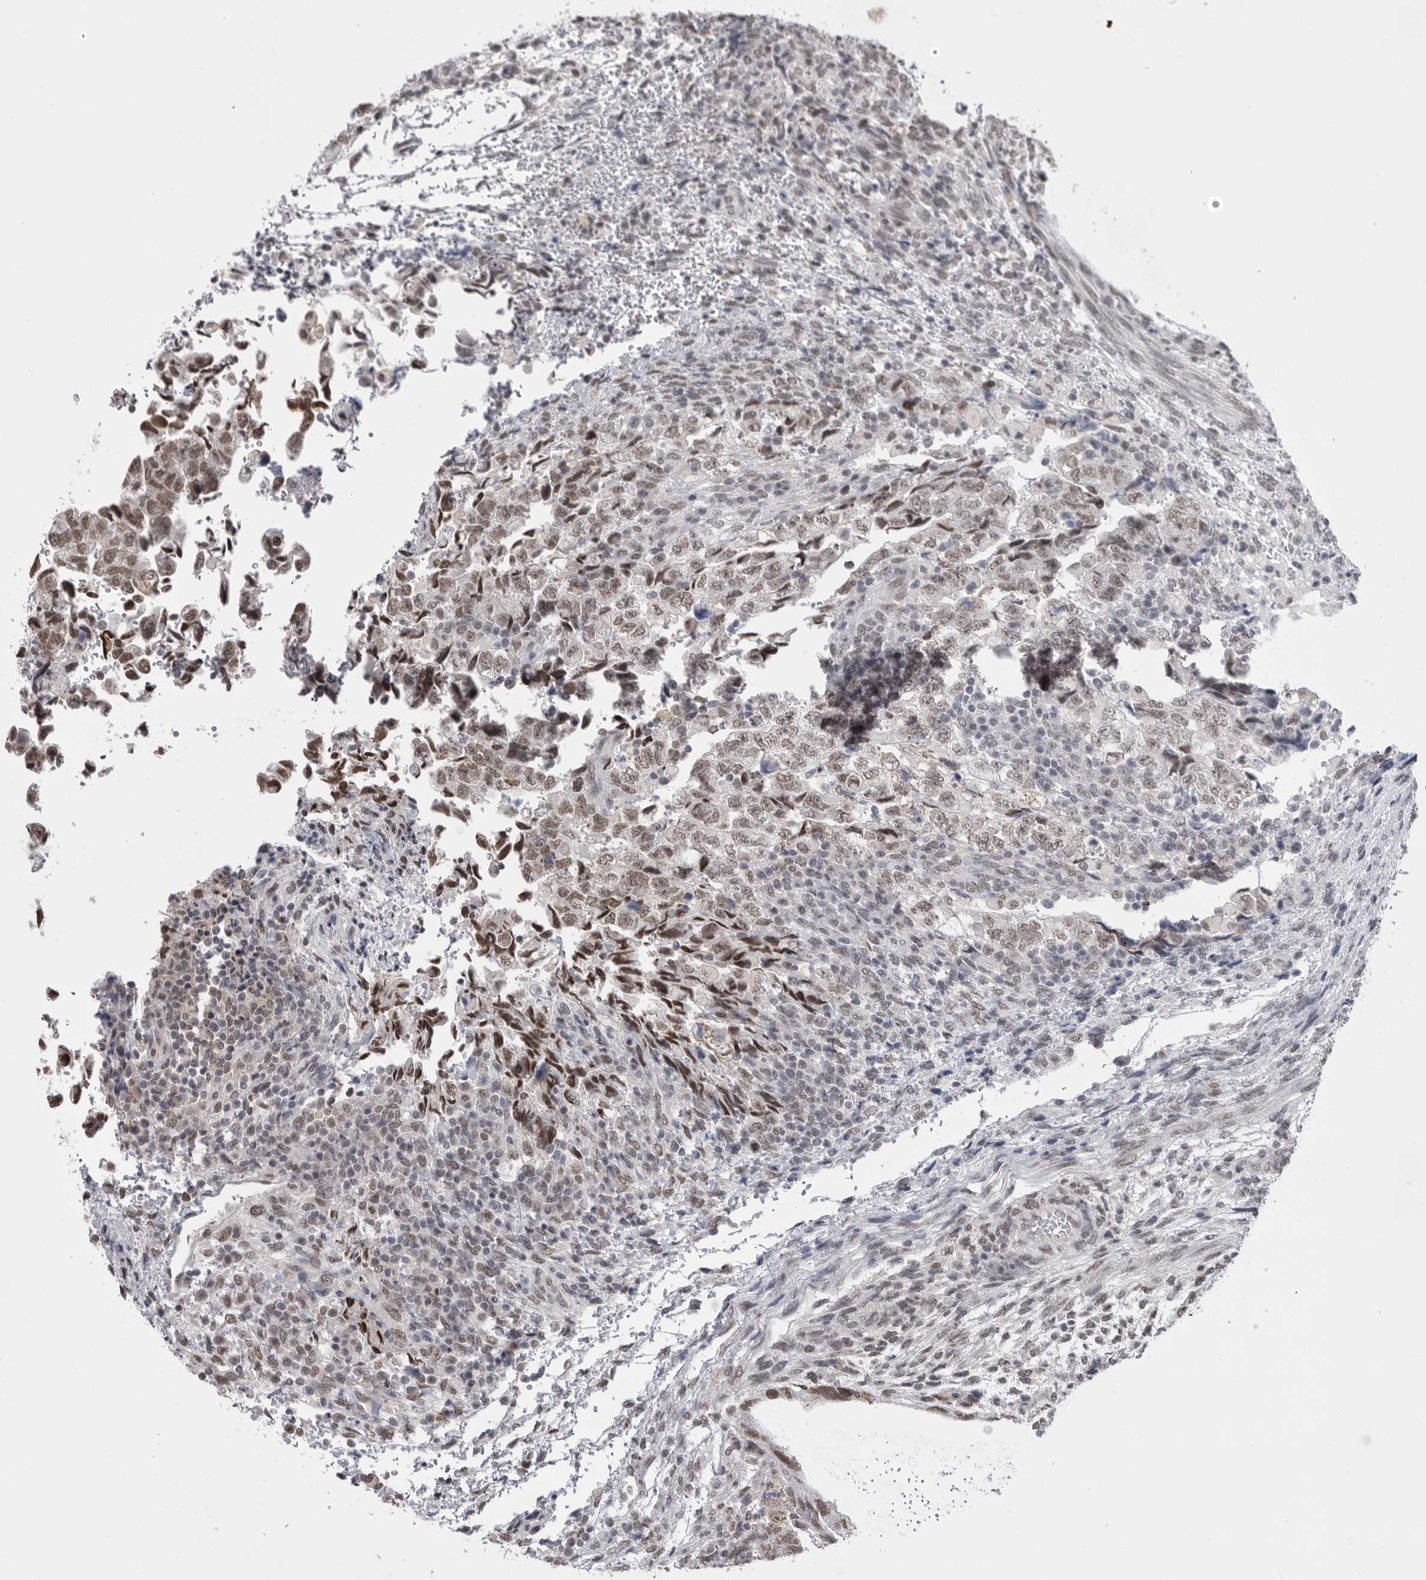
{"staining": {"intensity": "weak", "quantity": ">75%", "location": "nuclear"}, "tissue": "testis cancer", "cell_type": "Tumor cells", "image_type": "cancer", "snomed": [{"axis": "morphology", "description": "Normal tissue, NOS"}, {"axis": "morphology", "description": "Carcinoma, Embryonal, NOS"}, {"axis": "topography", "description": "Testis"}], "caption": "Embryonal carcinoma (testis) stained with a protein marker shows weak staining in tumor cells.", "gene": "BCLAF3", "patient": {"sex": "male", "age": 36}}